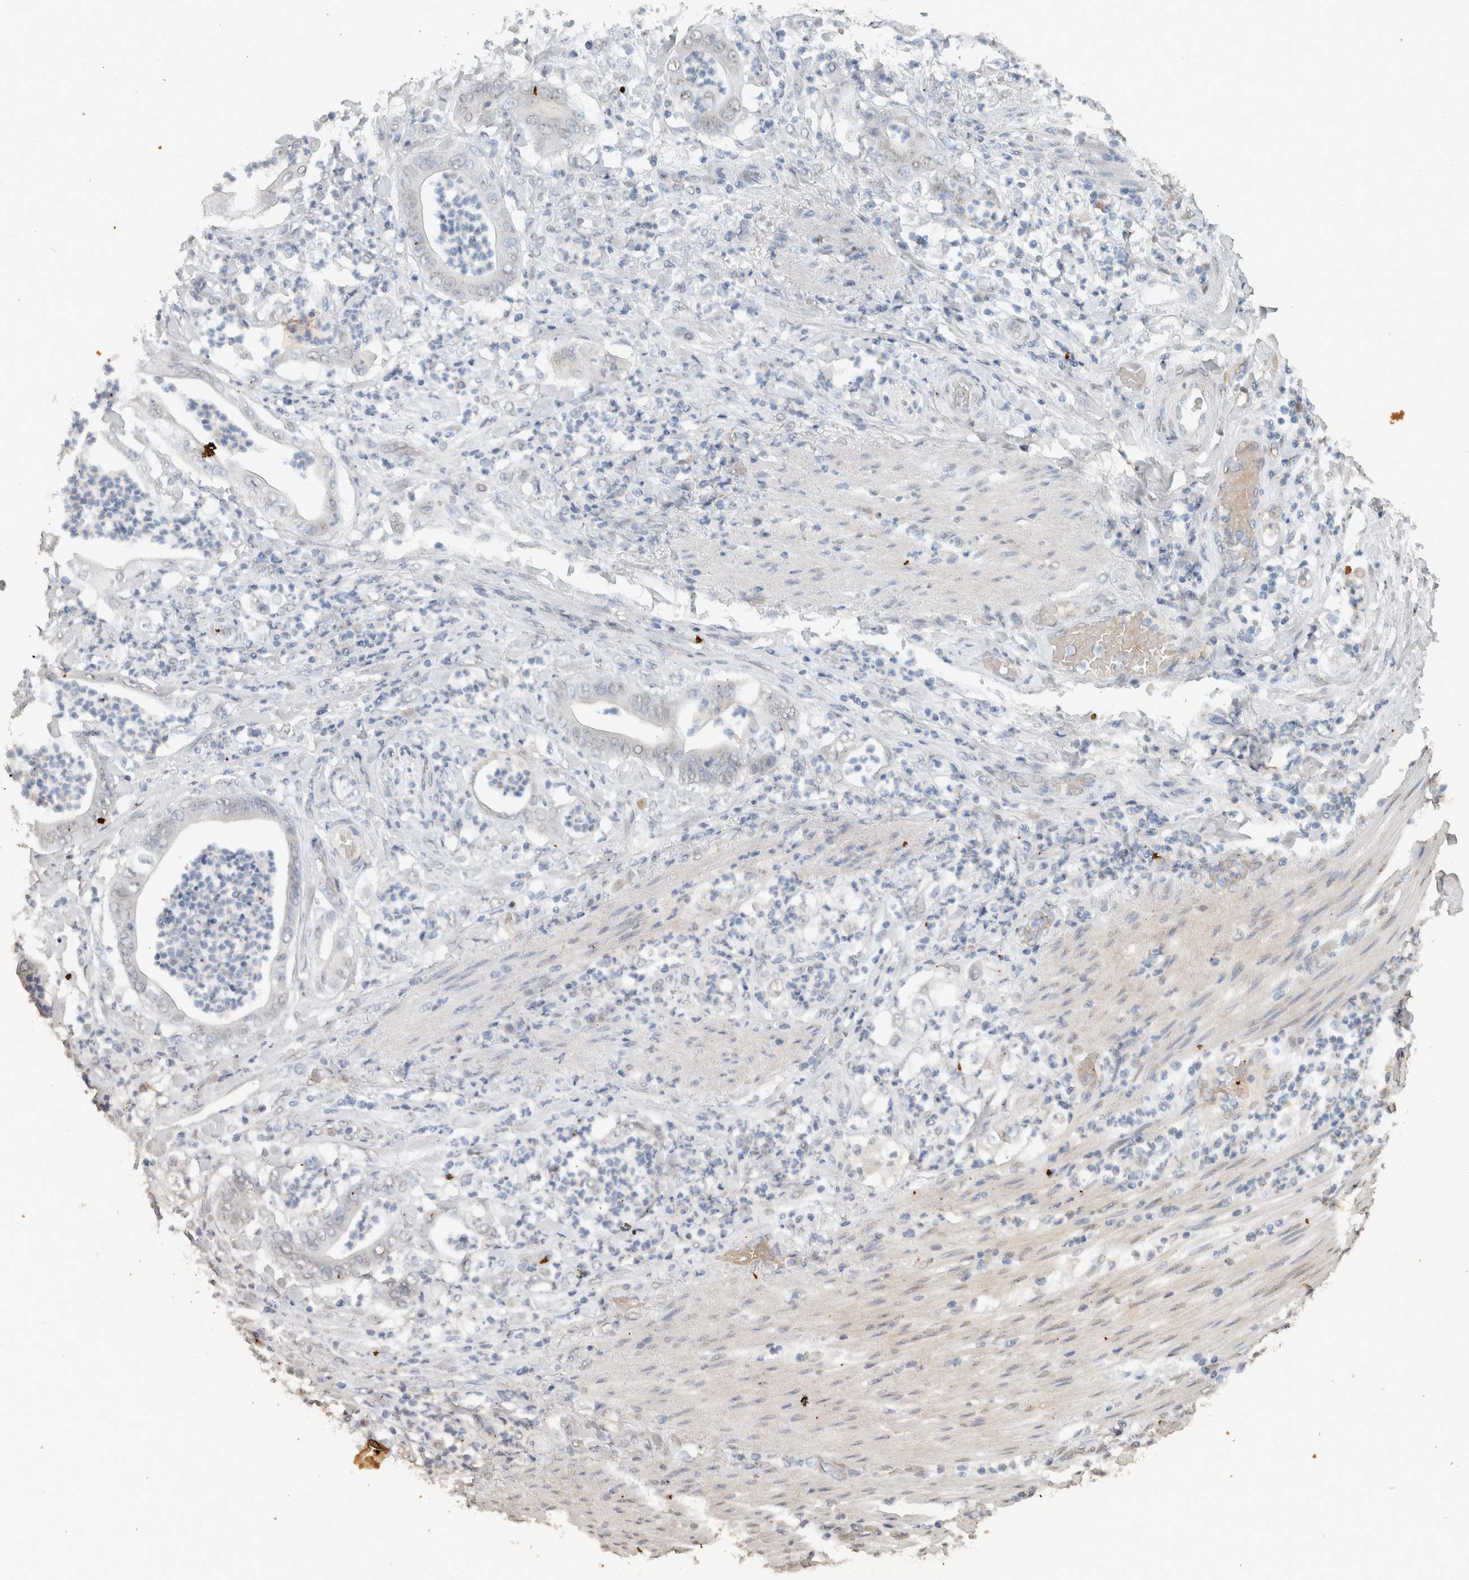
{"staining": {"intensity": "negative", "quantity": "none", "location": "none"}, "tissue": "stomach cancer", "cell_type": "Tumor cells", "image_type": "cancer", "snomed": [{"axis": "morphology", "description": "Adenocarcinoma, NOS"}, {"axis": "topography", "description": "Stomach"}], "caption": "The IHC image has no significant staining in tumor cells of stomach adenocarcinoma tissue. (Immunohistochemistry, brightfield microscopy, high magnification).", "gene": "HAND2", "patient": {"sex": "female", "age": 73}}